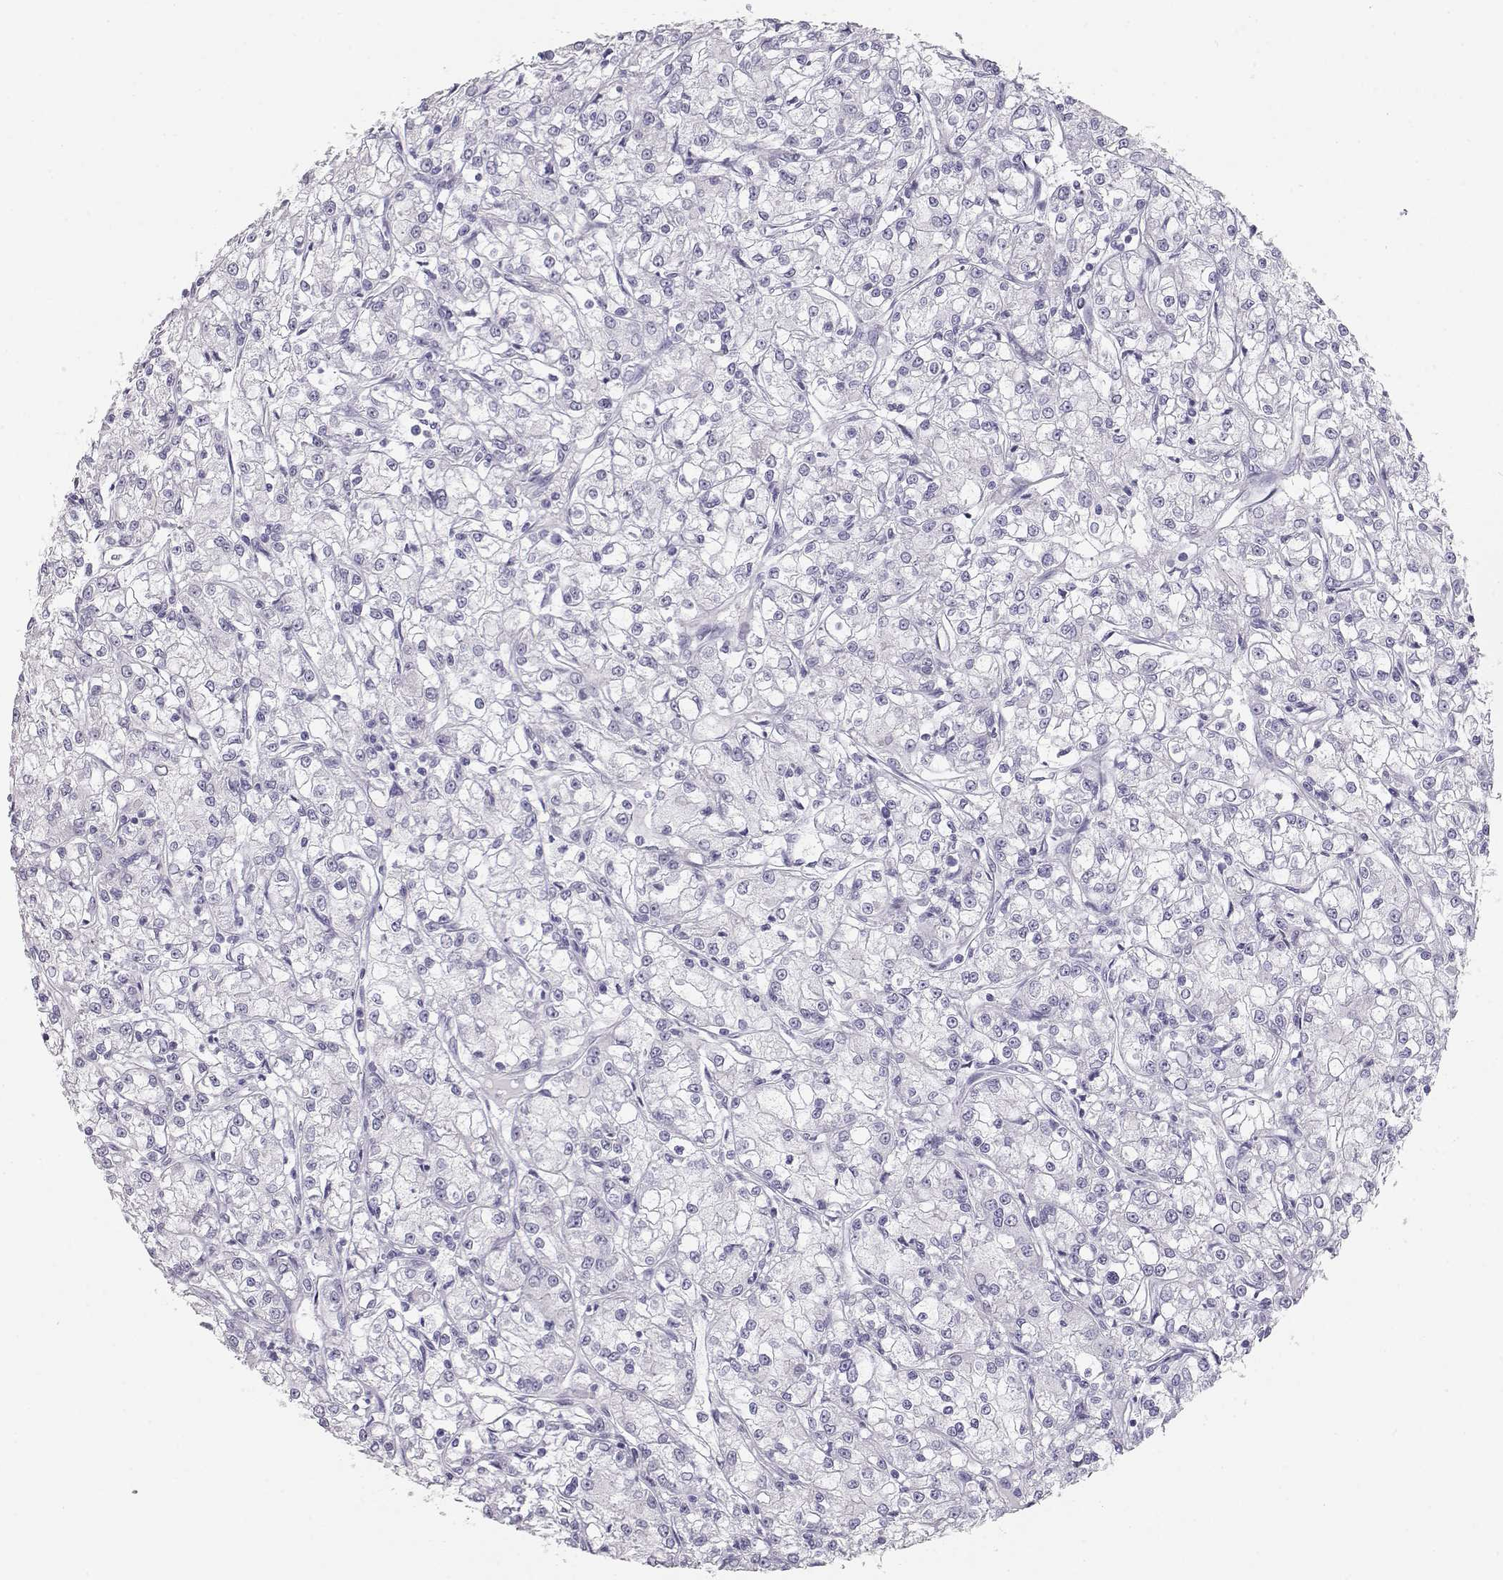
{"staining": {"intensity": "negative", "quantity": "none", "location": "none"}, "tissue": "renal cancer", "cell_type": "Tumor cells", "image_type": "cancer", "snomed": [{"axis": "morphology", "description": "Adenocarcinoma, NOS"}, {"axis": "topography", "description": "Kidney"}], "caption": "Histopathology image shows no significant protein positivity in tumor cells of adenocarcinoma (renal).", "gene": "TKTL1", "patient": {"sex": "female", "age": 59}}